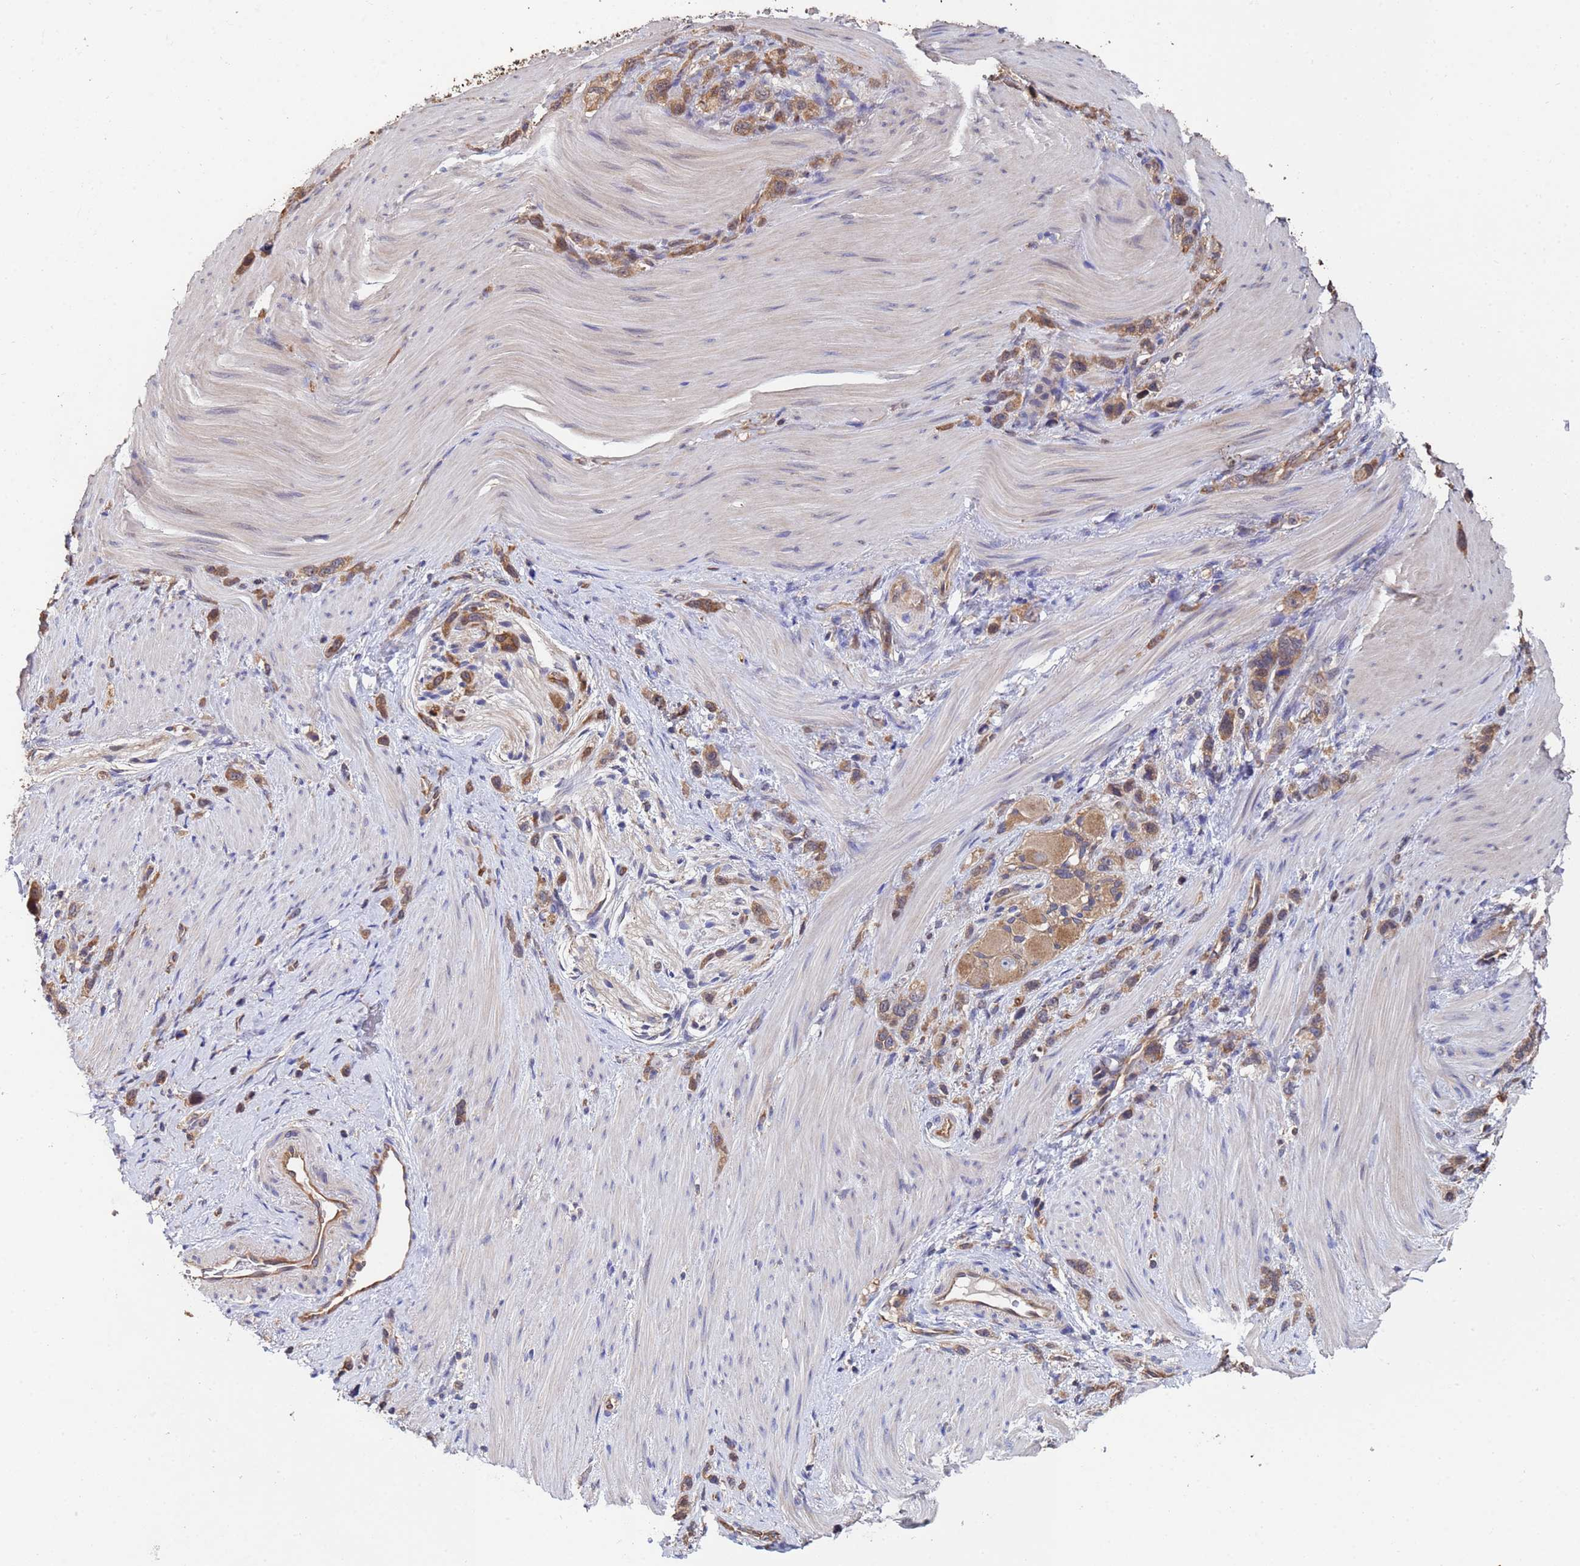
{"staining": {"intensity": "moderate", "quantity": ">75%", "location": "cytoplasmic/membranous"}, "tissue": "stomach cancer", "cell_type": "Tumor cells", "image_type": "cancer", "snomed": [{"axis": "morphology", "description": "Adenocarcinoma, NOS"}, {"axis": "topography", "description": "Stomach"}], "caption": "This image exhibits IHC staining of adenocarcinoma (stomach), with medium moderate cytoplasmic/membranous staining in about >75% of tumor cells.", "gene": "FAM25A", "patient": {"sex": "female", "age": 65}}